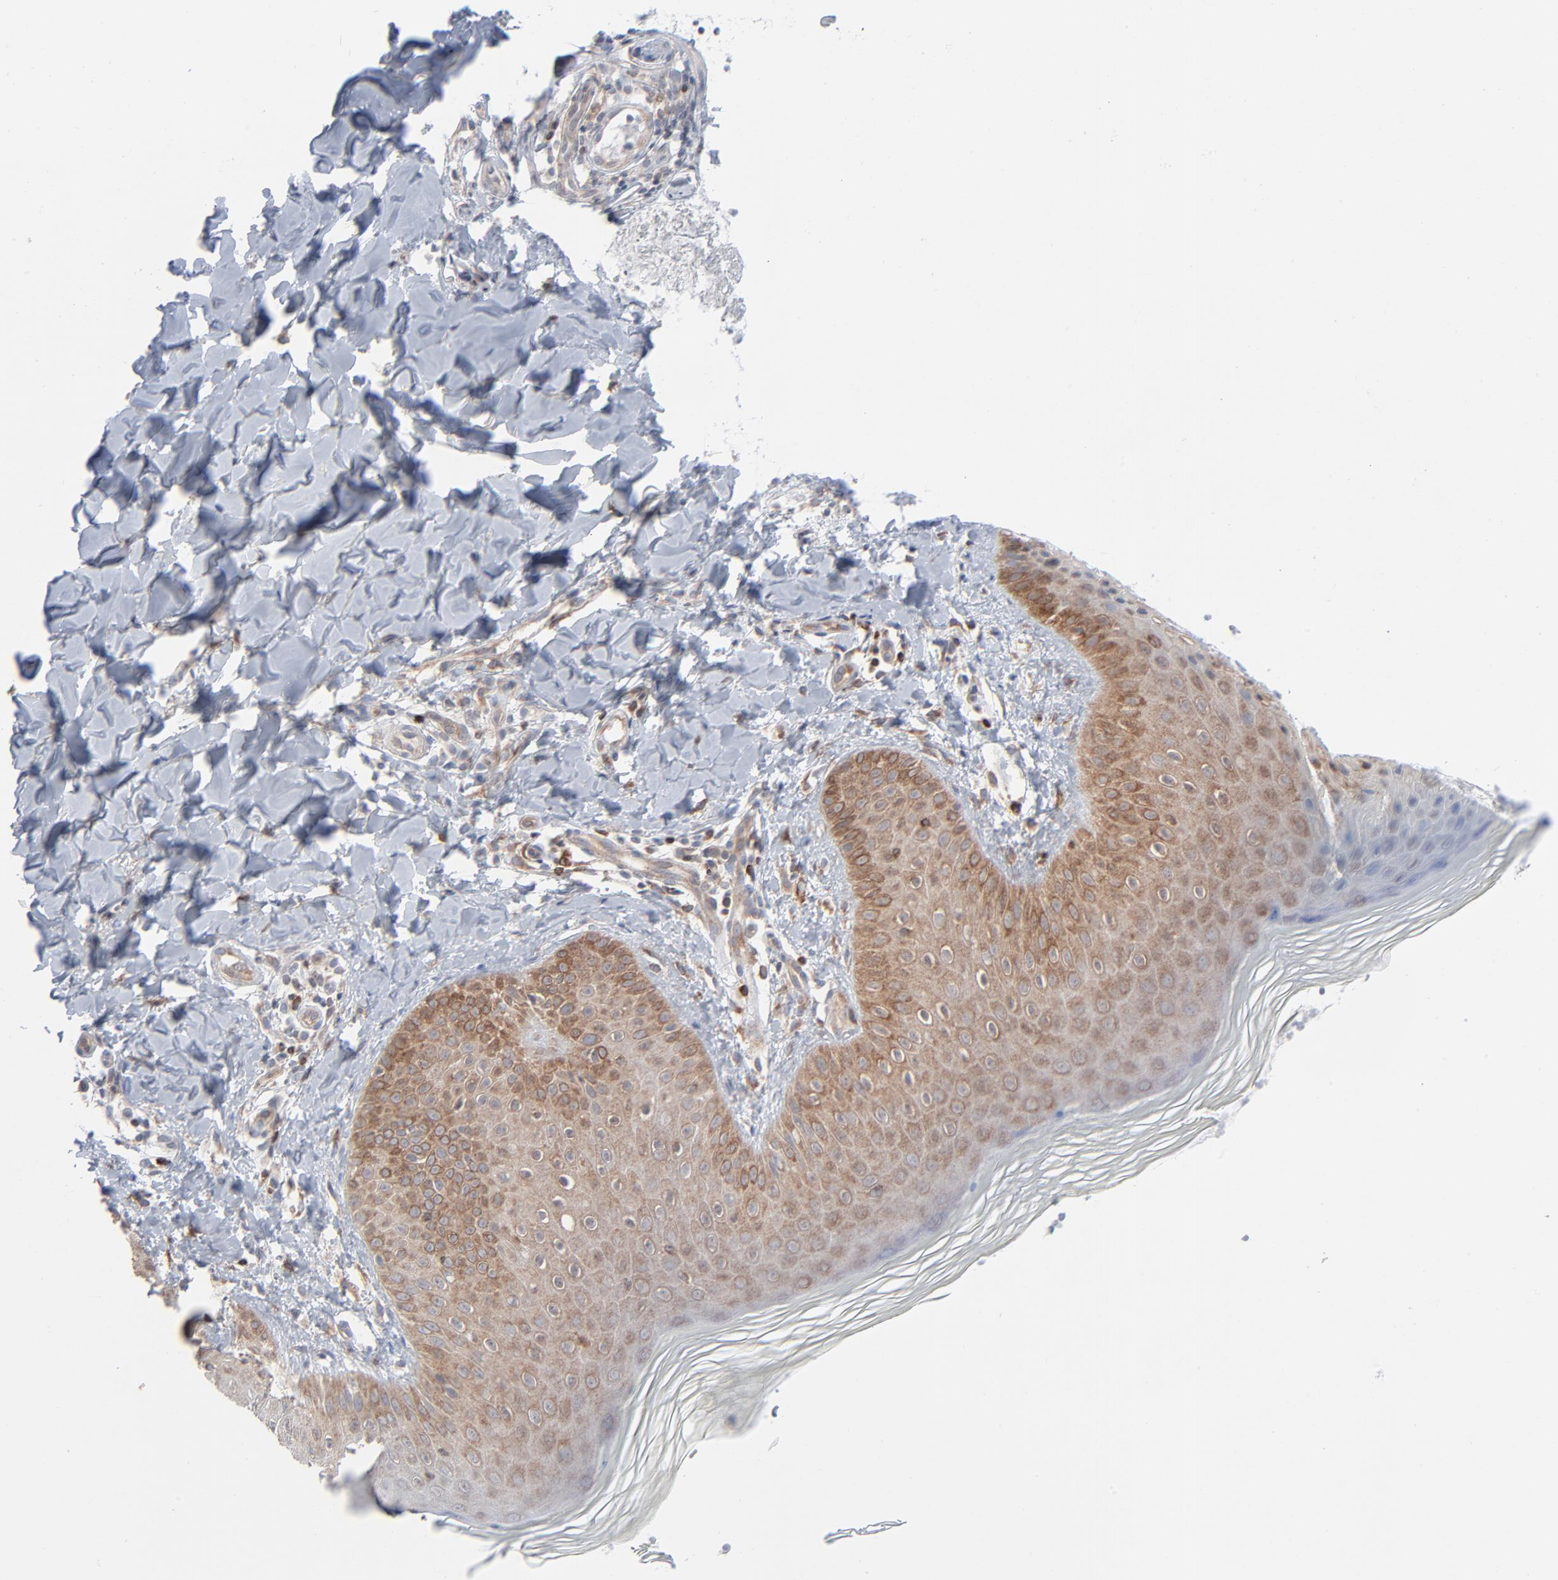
{"staining": {"intensity": "moderate", "quantity": "25%-75%", "location": "cytoplasmic/membranous"}, "tissue": "skin", "cell_type": "Epidermal cells", "image_type": "normal", "snomed": [{"axis": "morphology", "description": "Normal tissue, NOS"}, {"axis": "morphology", "description": "Inflammation, NOS"}, {"axis": "topography", "description": "Soft tissue"}, {"axis": "topography", "description": "Anal"}], "caption": "A medium amount of moderate cytoplasmic/membranous expression is appreciated in approximately 25%-75% of epidermal cells in unremarkable skin.", "gene": "KDSR", "patient": {"sex": "female", "age": 15}}